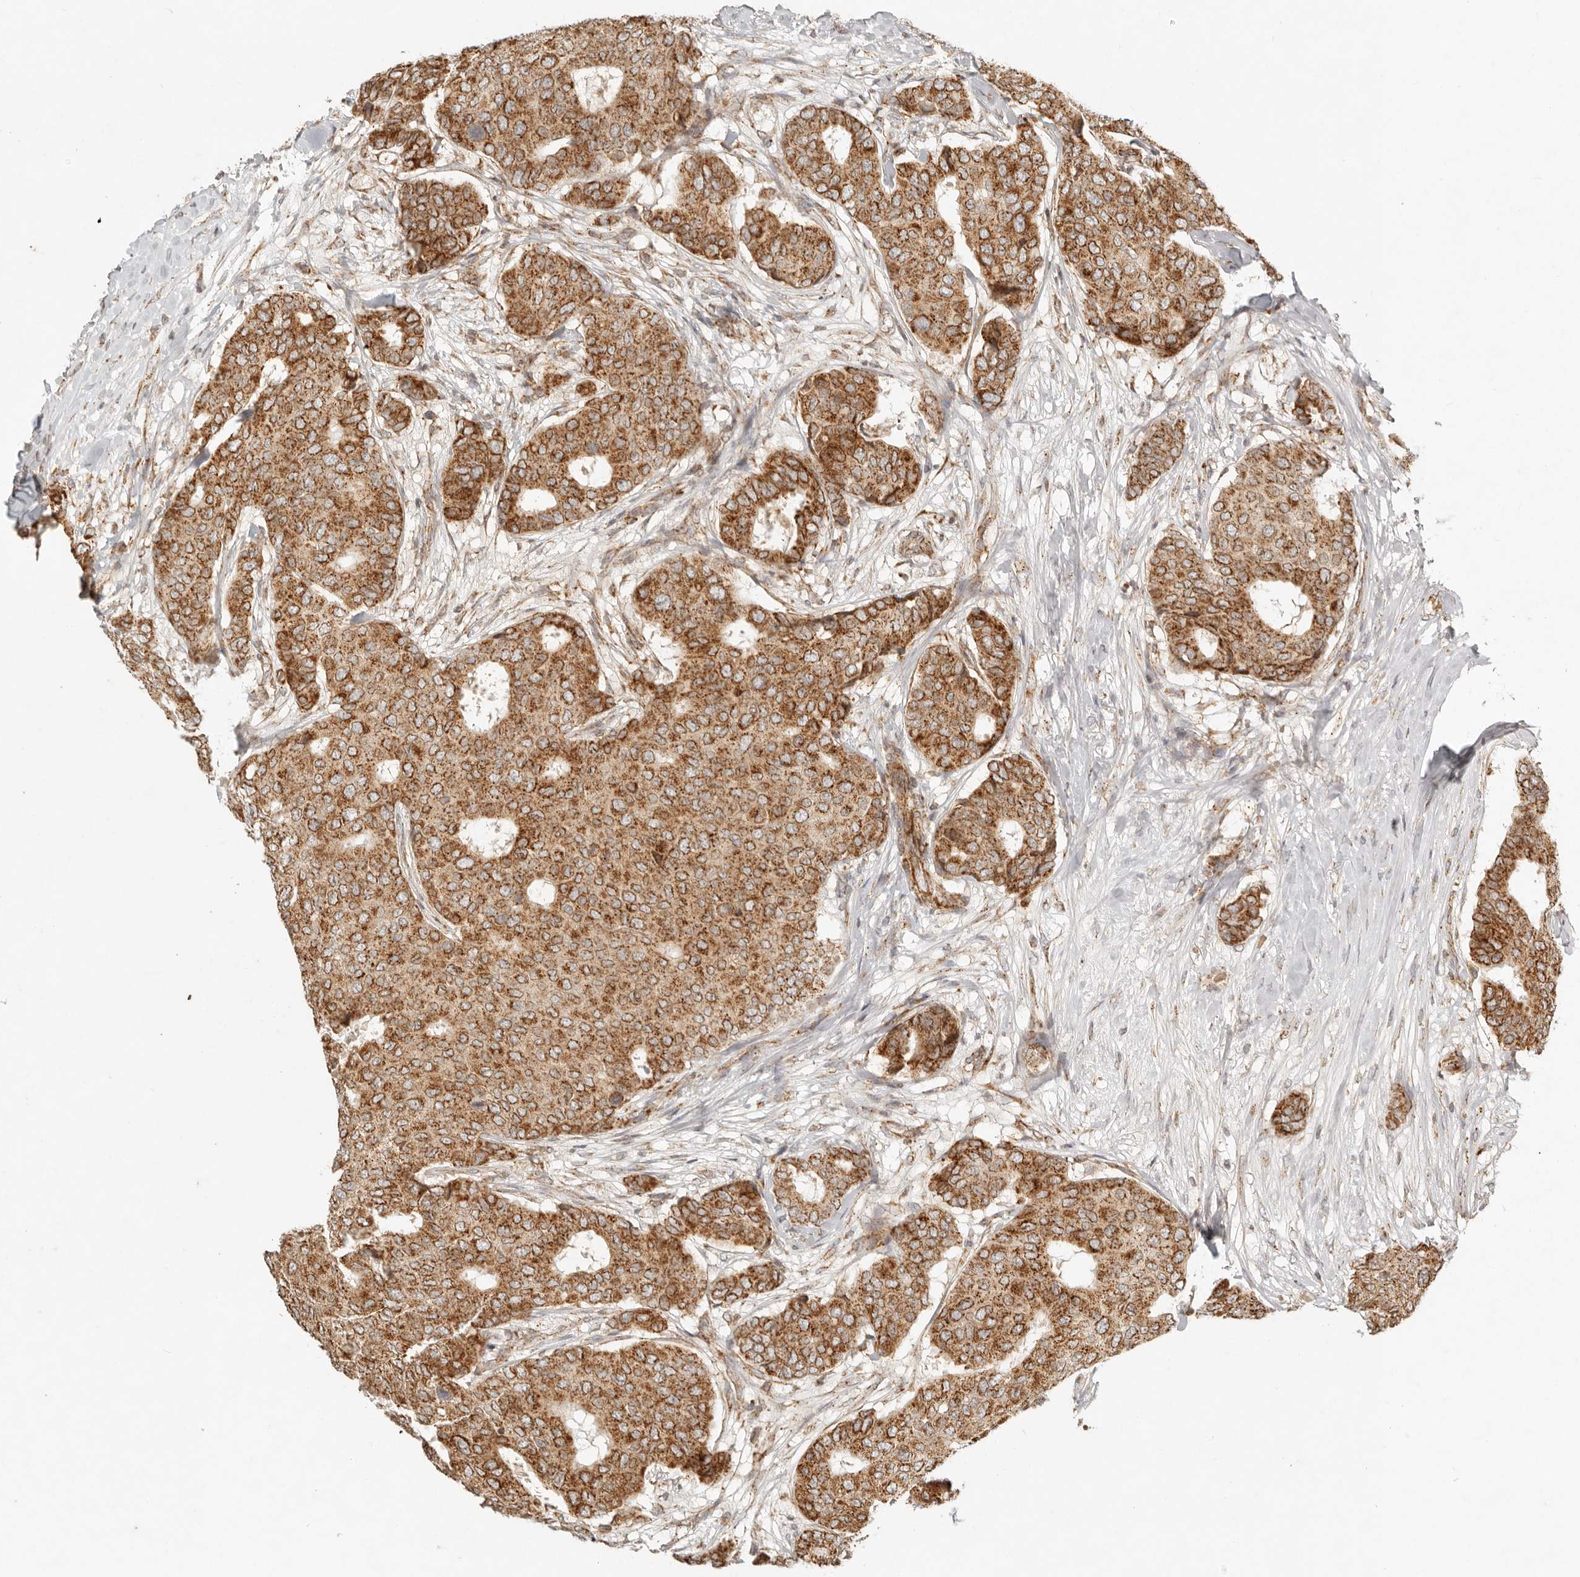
{"staining": {"intensity": "moderate", "quantity": ">75%", "location": "cytoplasmic/membranous"}, "tissue": "breast cancer", "cell_type": "Tumor cells", "image_type": "cancer", "snomed": [{"axis": "morphology", "description": "Duct carcinoma"}, {"axis": "topography", "description": "Breast"}], "caption": "Breast cancer (intraductal carcinoma) stained with IHC demonstrates moderate cytoplasmic/membranous staining in approximately >75% of tumor cells.", "gene": "MRPL55", "patient": {"sex": "female", "age": 75}}